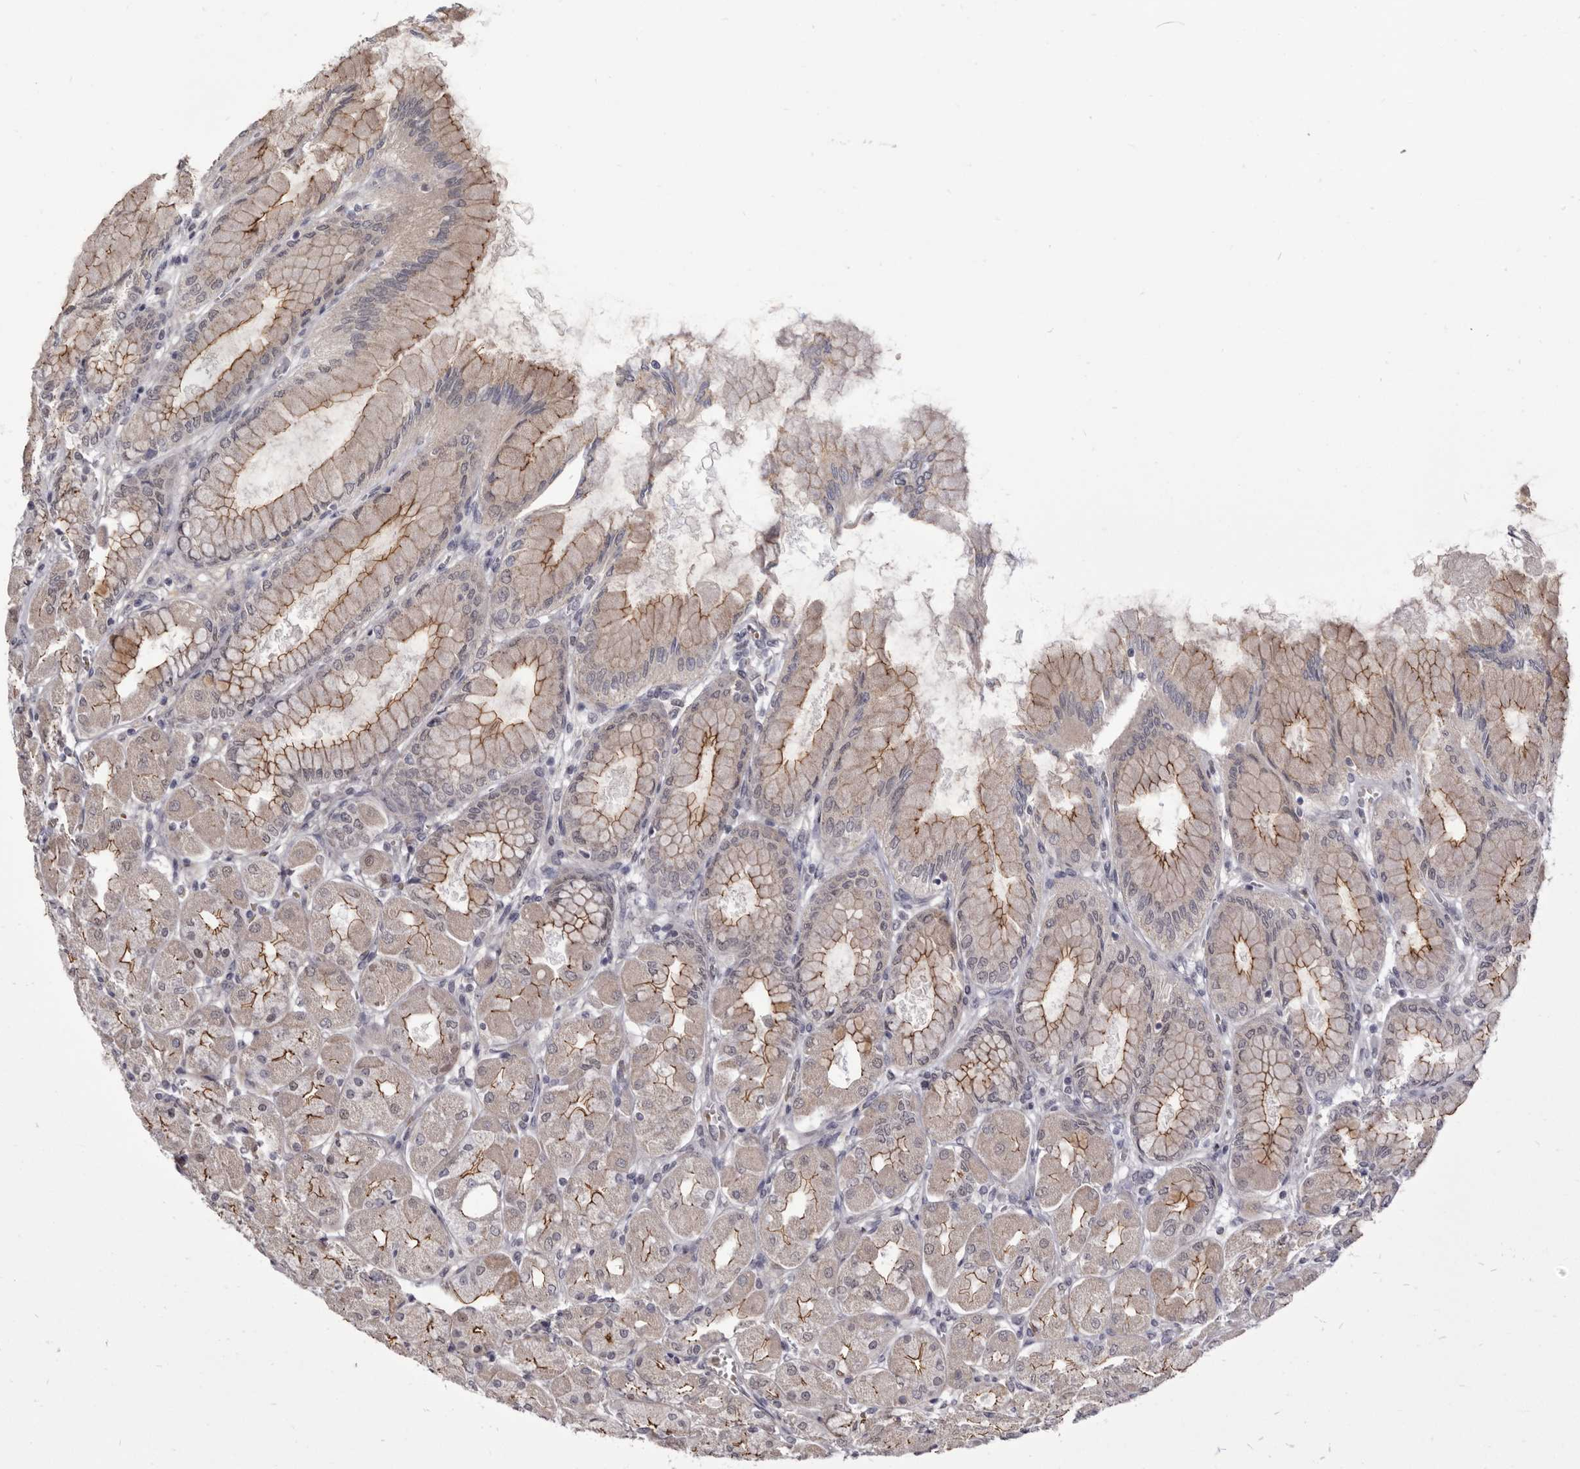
{"staining": {"intensity": "strong", "quantity": ">75%", "location": "cytoplasmic/membranous,nuclear"}, "tissue": "stomach", "cell_type": "Glandular cells", "image_type": "normal", "snomed": [{"axis": "morphology", "description": "Normal tissue, NOS"}, {"axis": "topography", "description": "Stomach, upper"}], "caption": "This is an image of immunohistochemistry staining of benign stomach, which shows strong positivity in the cytoplasmic/membranous,nuclear of glandular cells.", "gene": "CGN", "patient": {"sex": "female", "age": 56}}